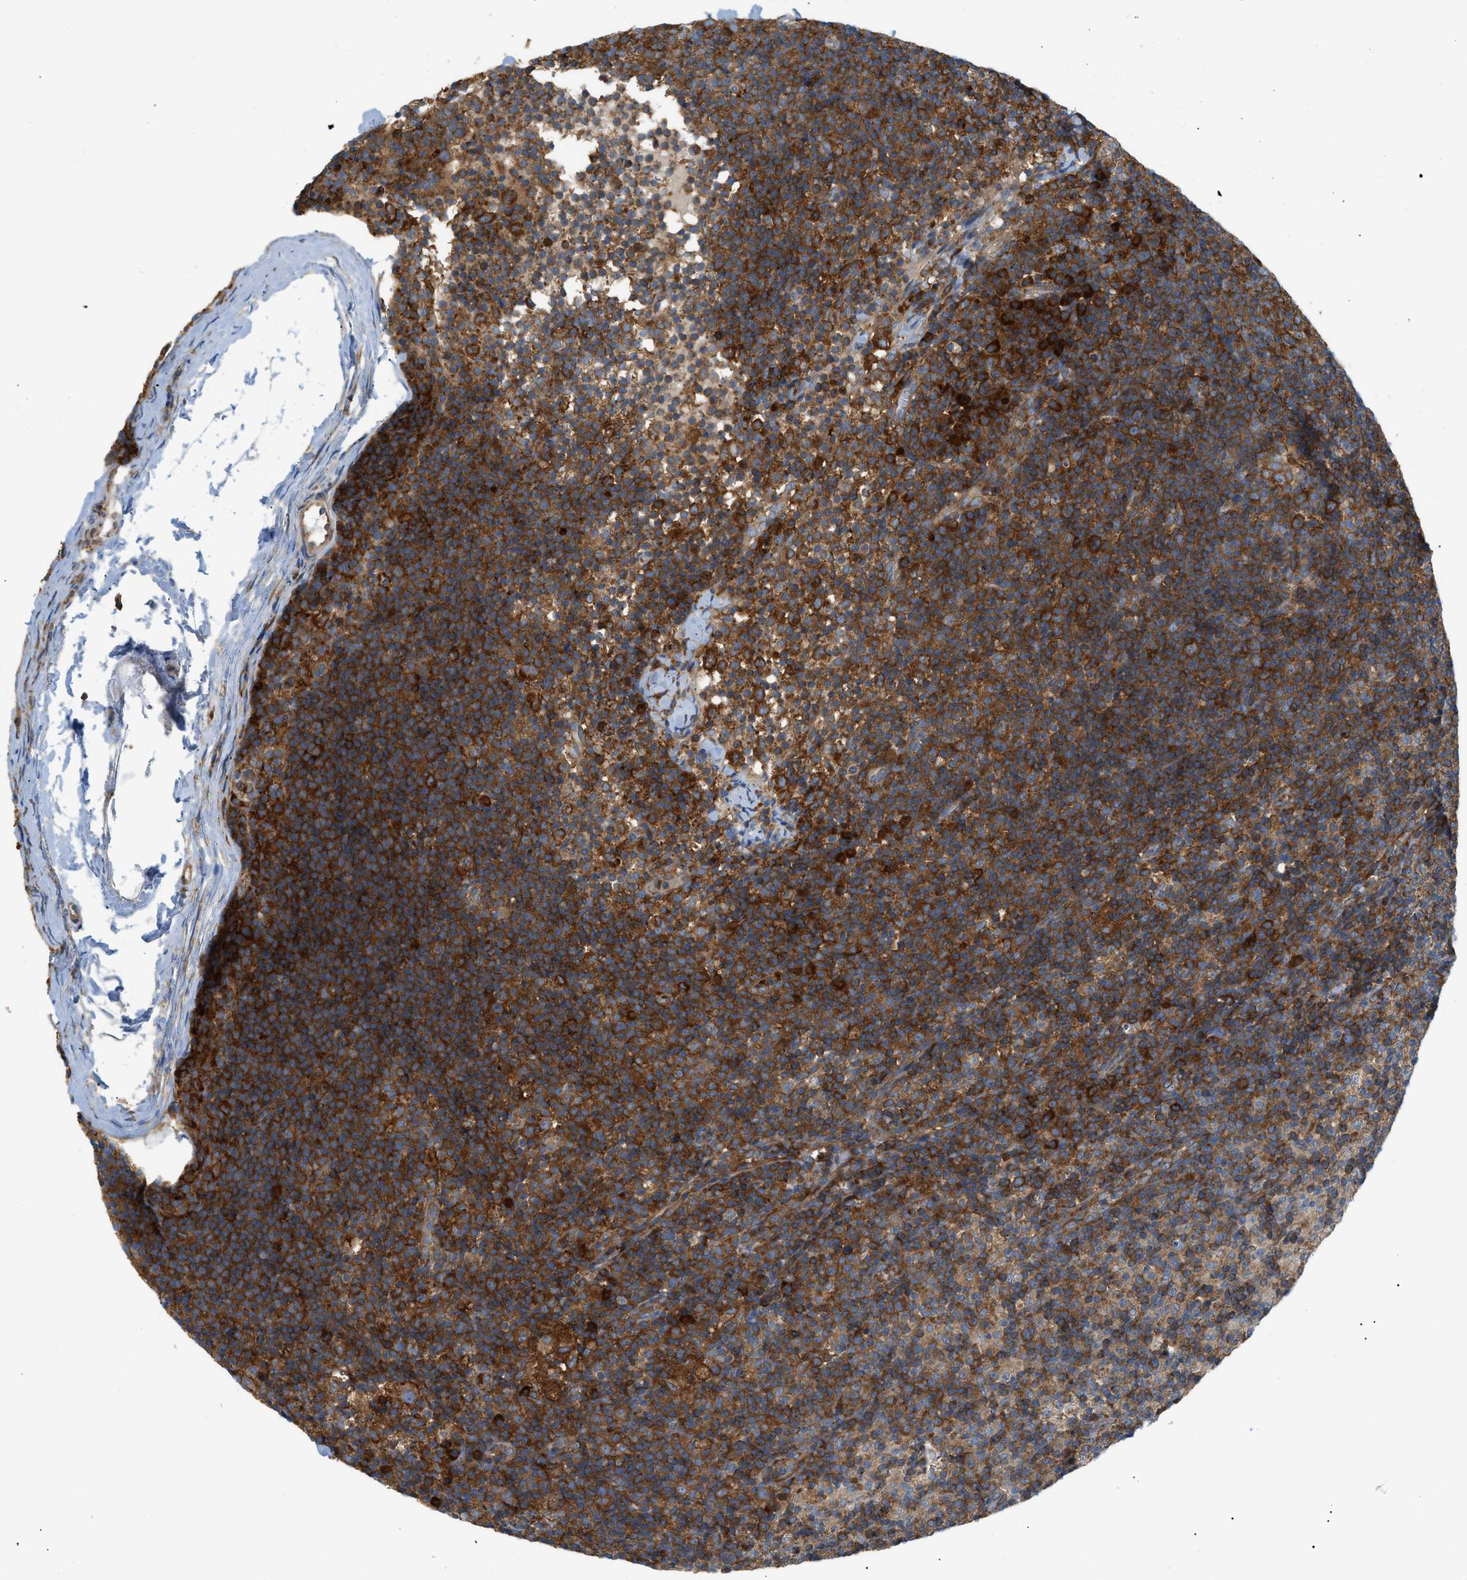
{"staining": {"intensity": "strong", "quantity": ">75%", "location": "cytoplasmic/membranous"}, "tissue": "lymph node", "cell_type": "Germinal center cells", "image_type": "normal", "snomed": [{"axis": "morphology", "description": "Normal tissue, NOS"}, {"axis": "morphology", "description": "Inflammation, NOS"}, {"axis": "topography", "description": "Lymph node"}], "caption": "This is an image of immunohistochemistry staining of unremarkable lymph node, which shows strong expression in the cytoplasmic/membranous of germinal center cells.", "gene": "GPAT4", "patient": {"sex": "male", "age": 55}}